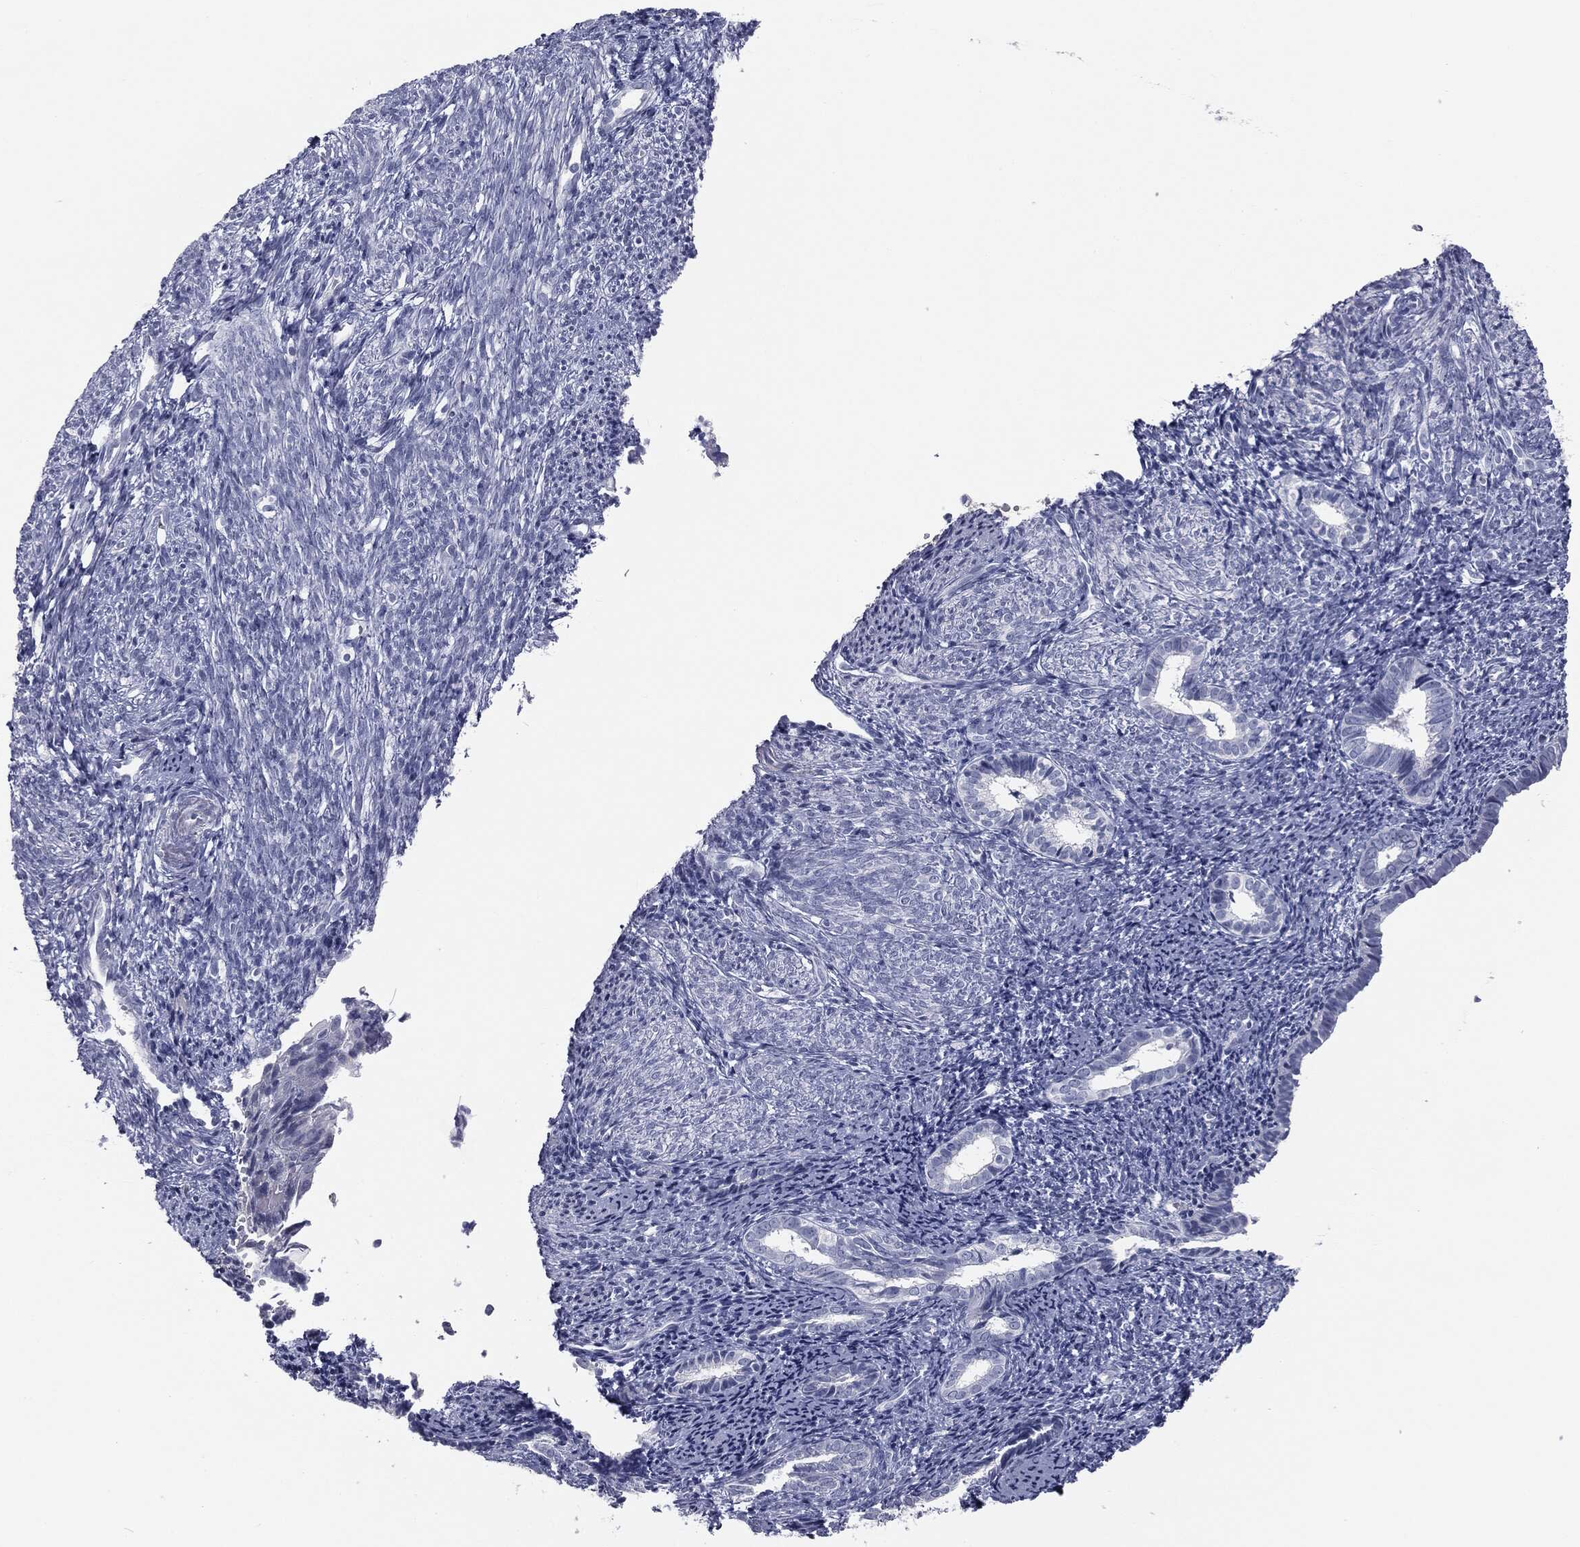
{"staining": {"intensity": "negative", "quantity": "none", "location": "none"}, "tissue": "endometrial cancer", "cell_type": "Tumor cells", "image_type": "cancer", "snomed": [{"axis": "morphology", "description": "Adenocarcinoma, NOS"}, {"axis": "topography", "description": "Endometrium"}], "caption": "High magnification brightfield microscopy of adenocarcinoma (endometrial) stained with DAB (3,3'-diaminobenzidine) (brown) and counterstained with hematoxylin (blue): tumor cells show no significant expression. (Immunohistochemistry, brightfield microscopy, high magnification).", "gene": "MUC5AC", "patient": {"sex": "female", "age": 56}}